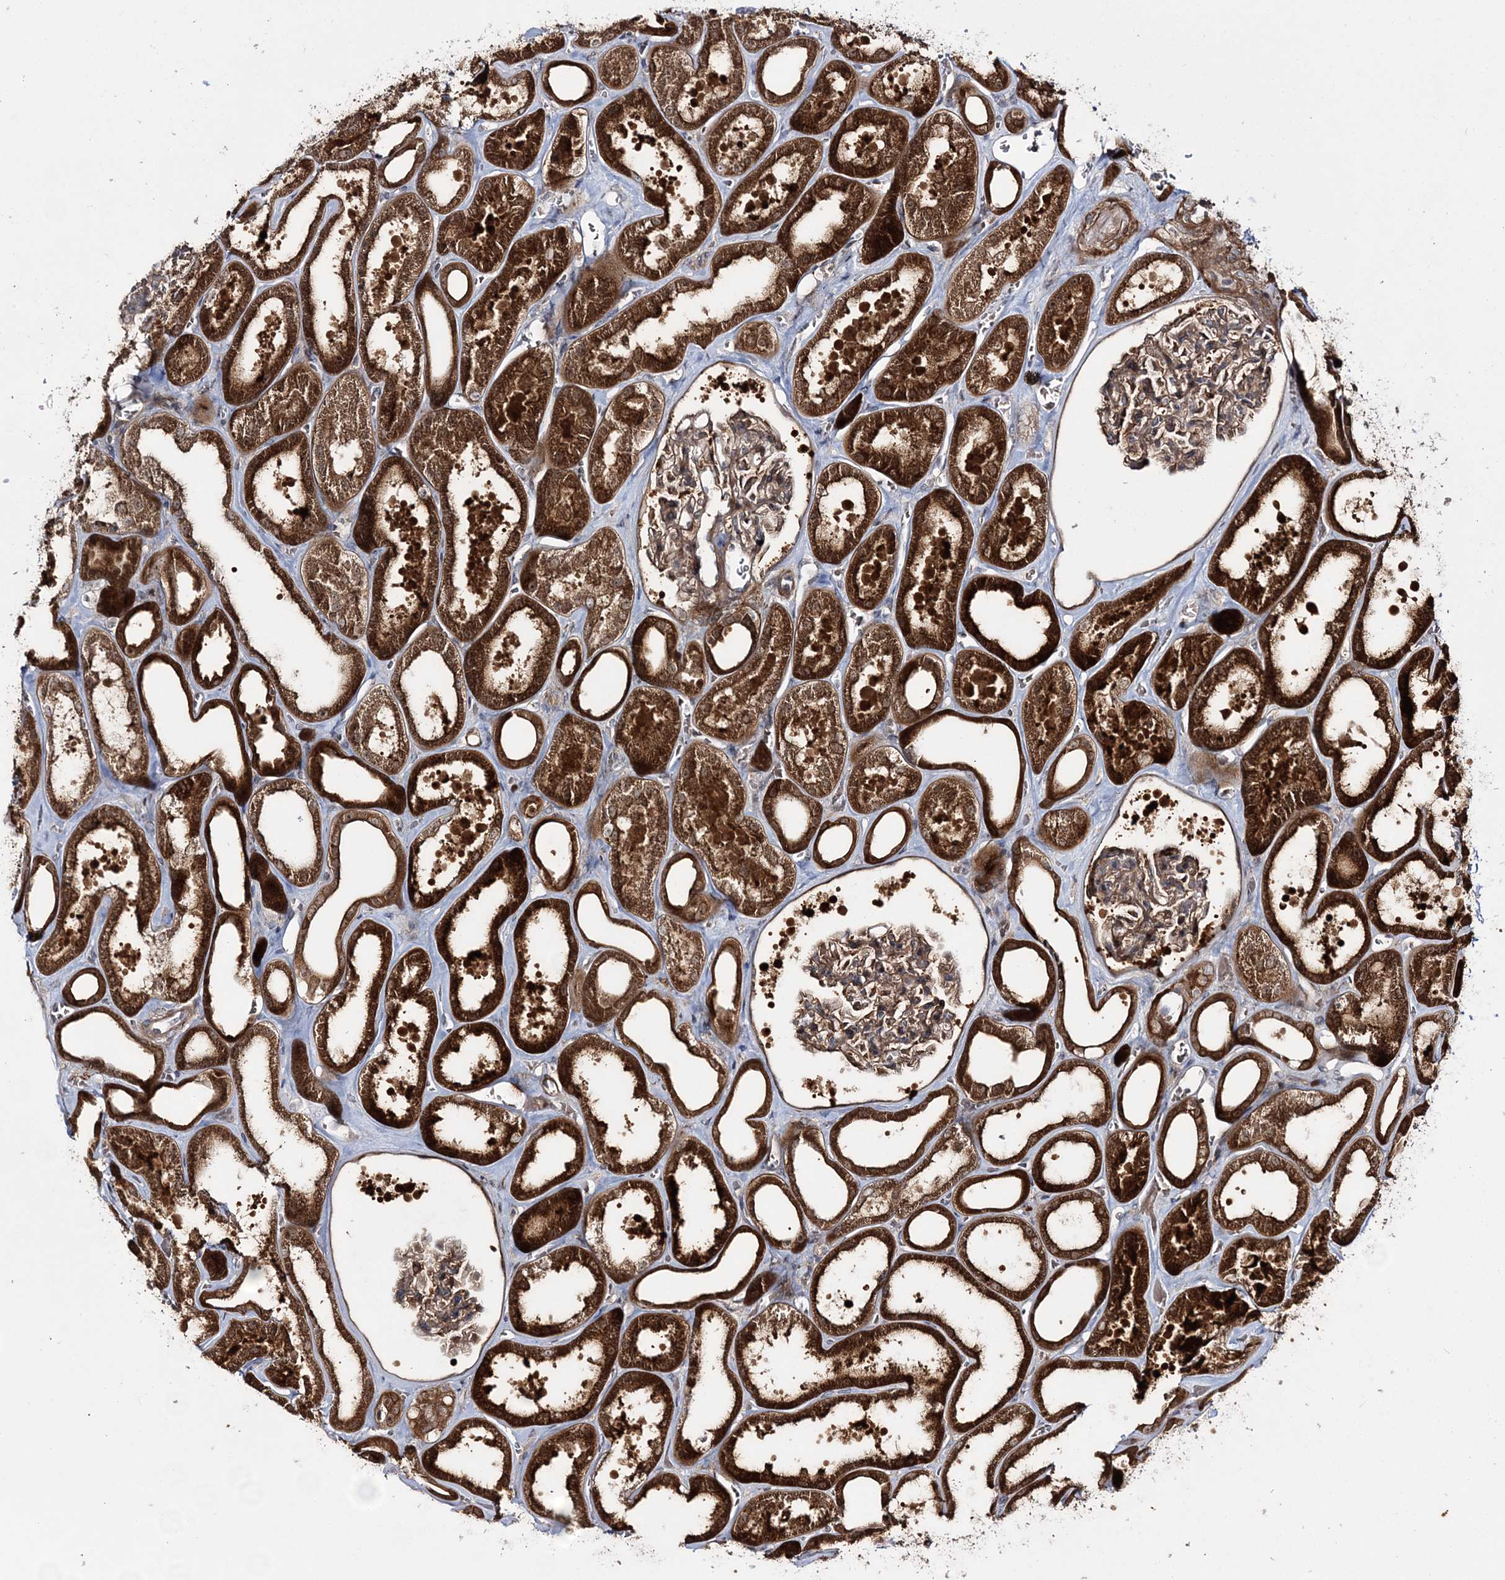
{"staining": {"intensity": "moderate", "quantity": "25%-75%", "location": "cytoplasmic/membranous"}, "tissue": "kidney", "cell_type": "Cells in glomeruli", "image_type": "normal", "snomed": [{"axis": "morphology", "description": "Normal tissue, NOS"}, {"axis": "morphology", "description": "Adenocarcinoma, NOS"}, {"axis": "topography", "description": "Kidney"}], "caption": "DAB (3,3'-diaminobenzidine) immunohistochemical staining of normal kidney displays moderate cytoplasmic/membranous protein expression in approximately 25%-75% of cells in glomeruli.", "gene": "MOCS2", "patient": {"sex": "female", "age": 68}}